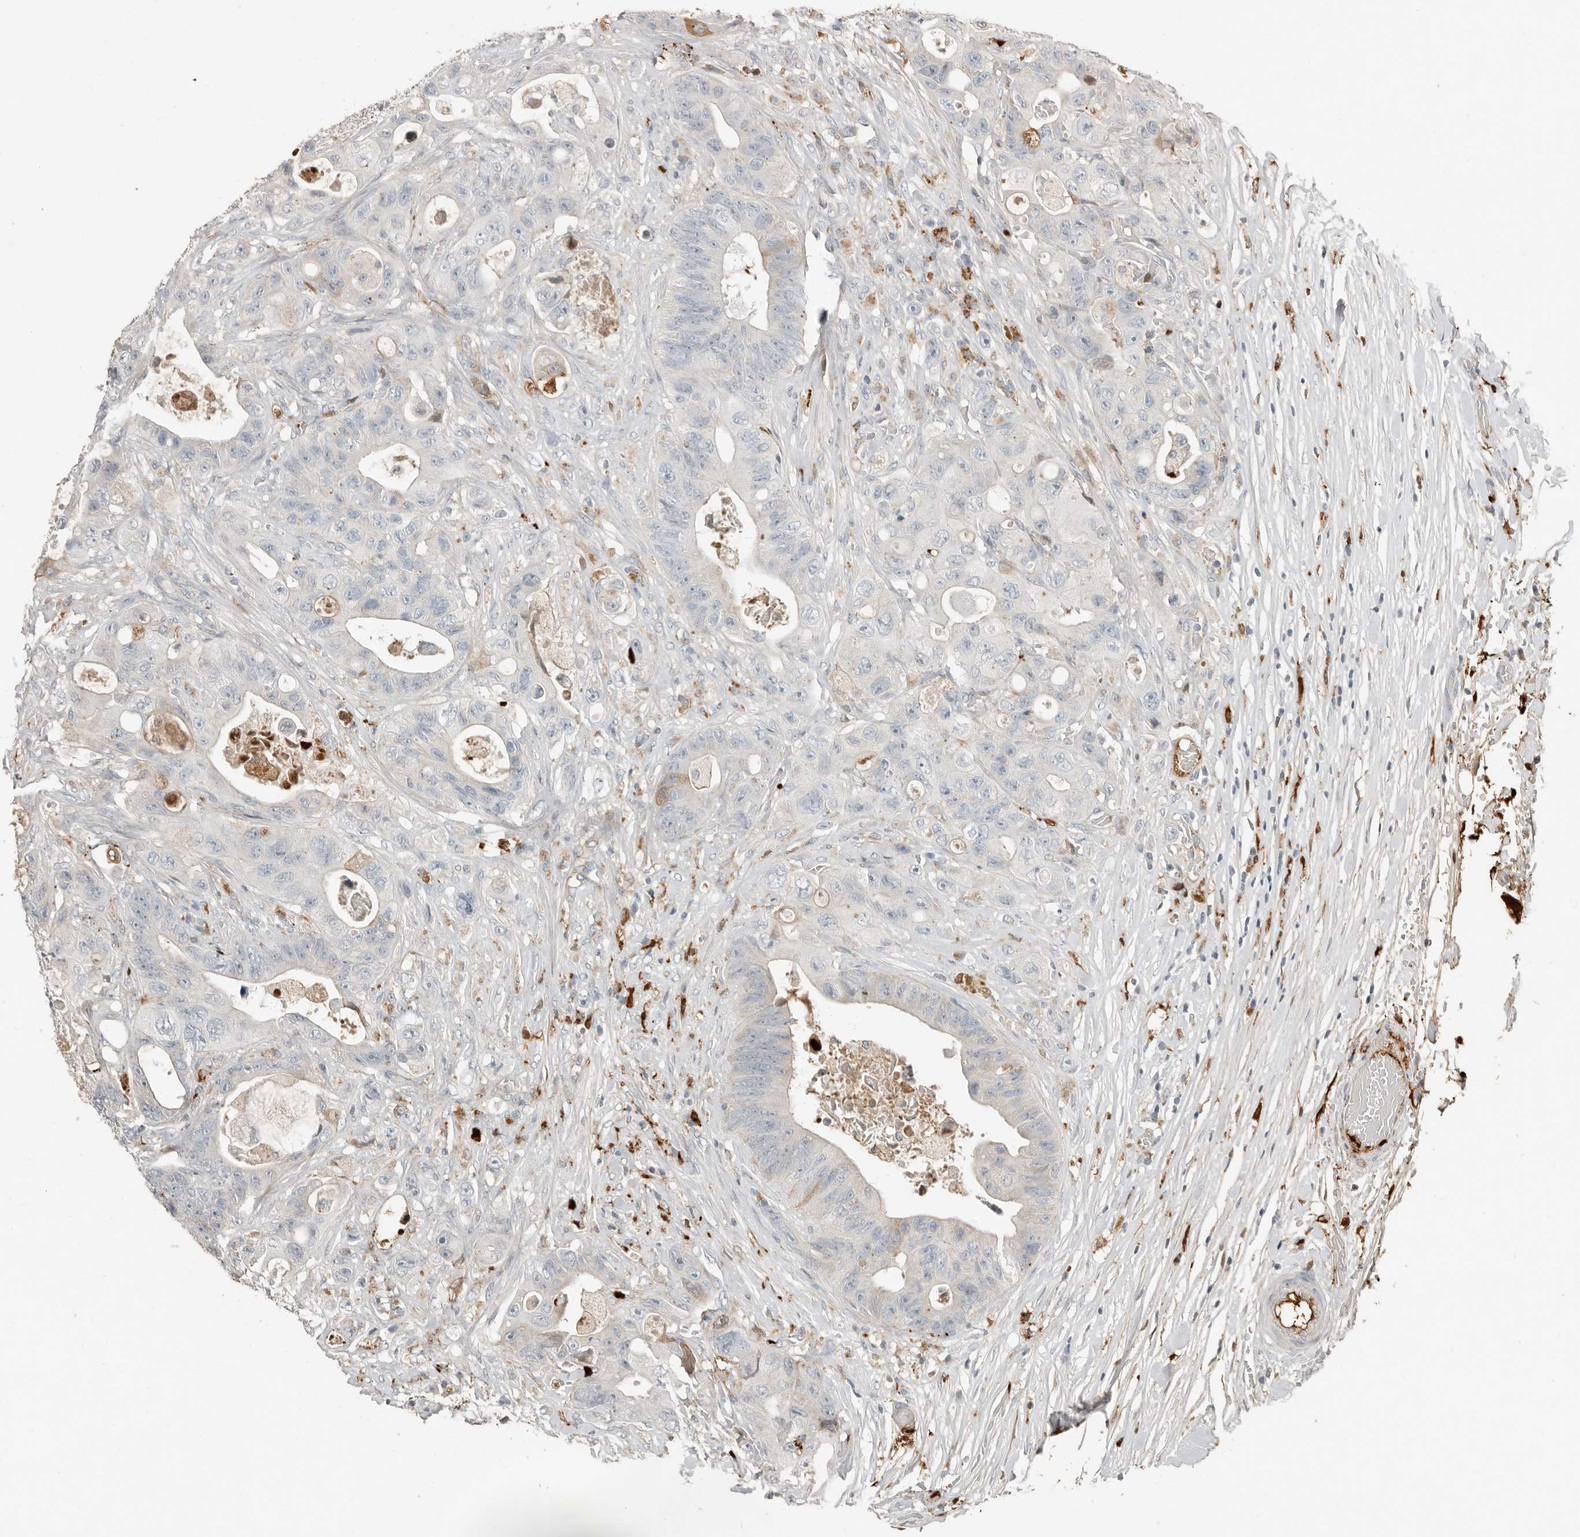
{"staining": {"intensity": "negative", "quantity": "none", "location": "none"}, "tissue": "colorectal cancer", "cell_type": "Tumor cells", "image_type": "cancer", "snomed": [{"axis": "morphology", "description": "Adenocarcinoma, NOS"}, {"axis": "topography", "description": "Colon"}], "caption": "The image reveals no significant expression in tumor cells of colorectal cancer (adenocarcinoma).", "gene": "KLHL38", "patient": {"sex": "female", "age": 46}}